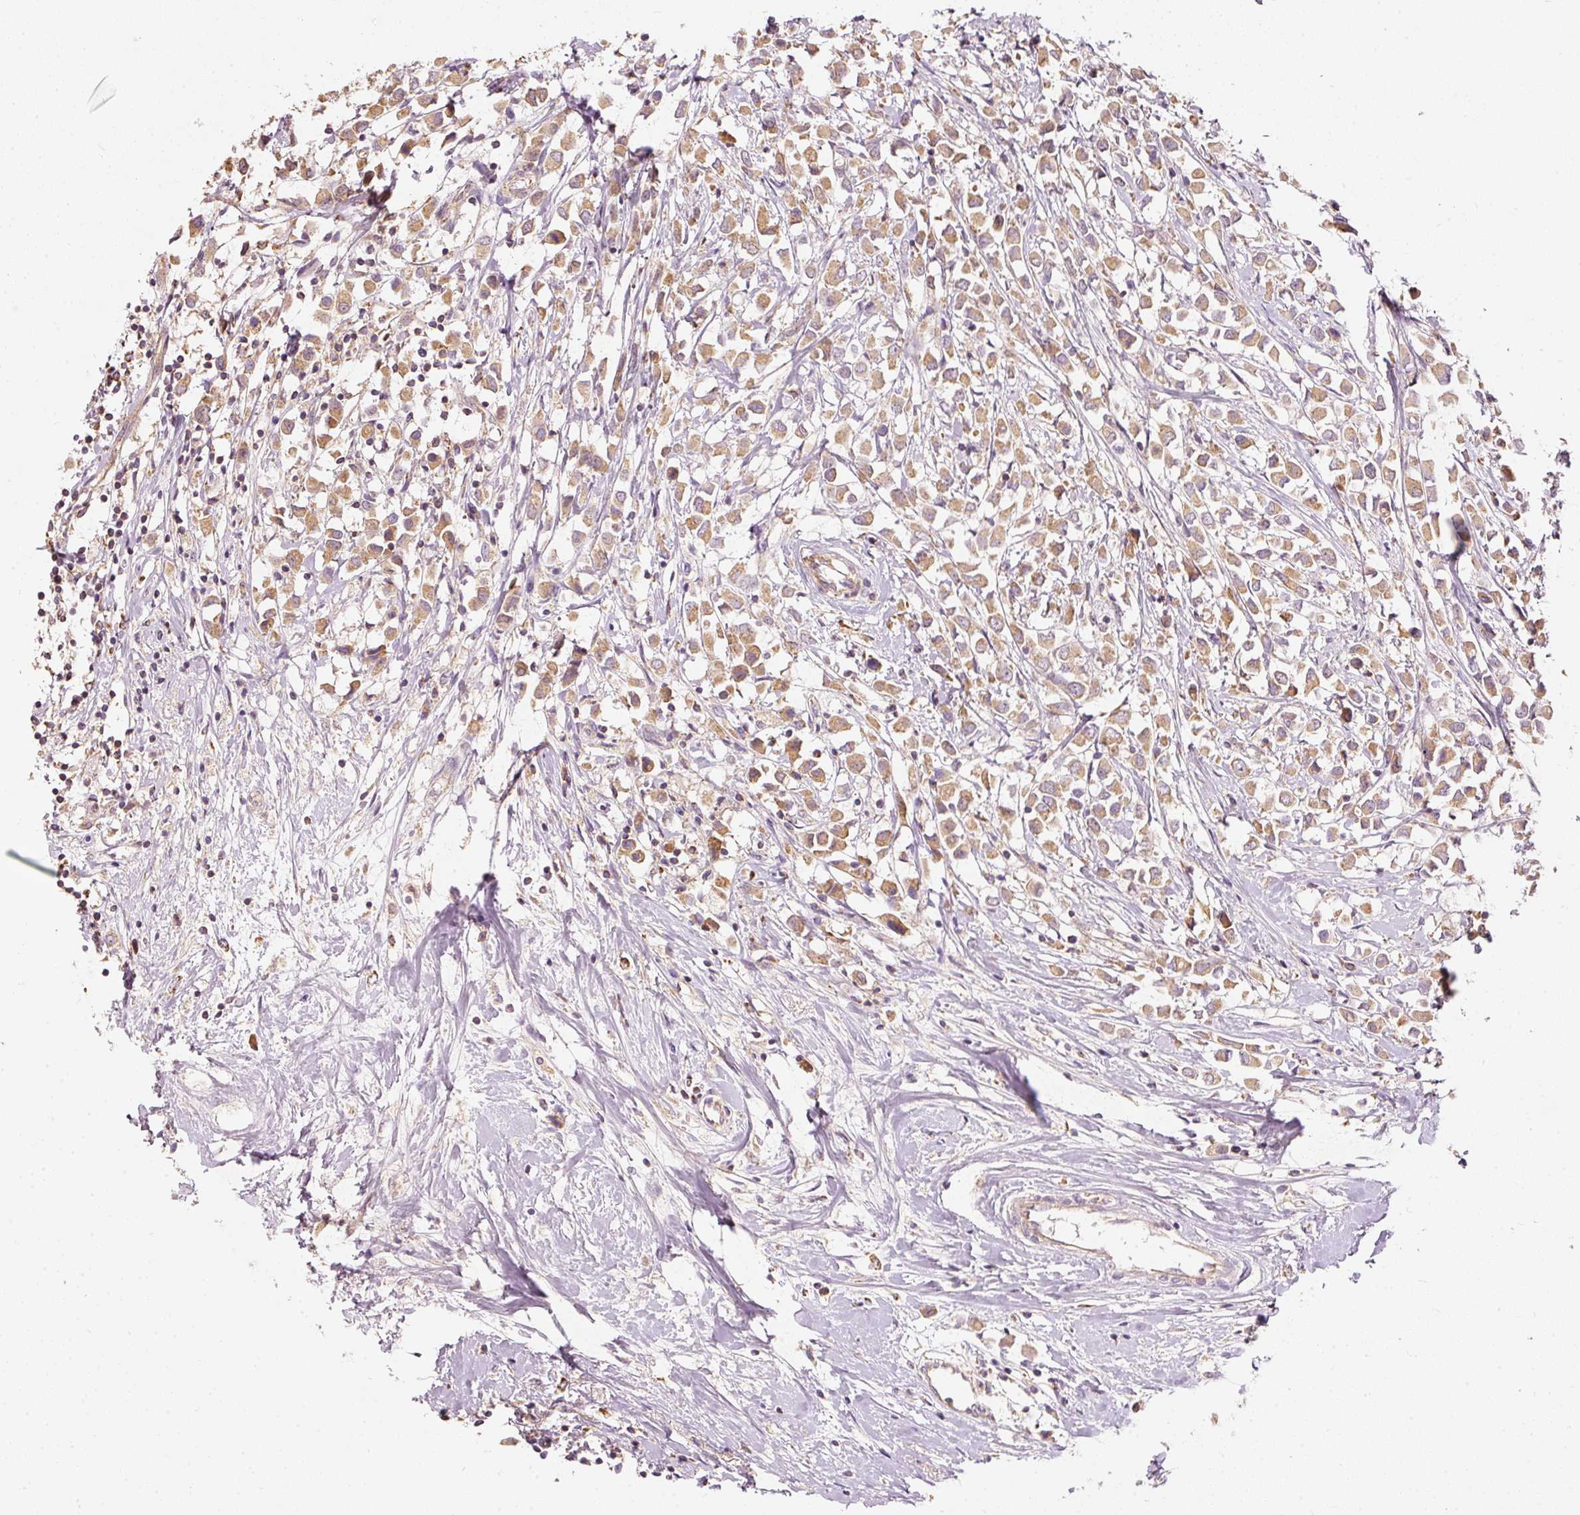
{"staining": {"intensity": "moderate", "quantity": ">75%", "location": "cytoplasmic/membranous"}, "tissue": "breast cancer", "cell_type": "Tumor cells", "image_type": "cancer", "snomed": [{"axis": "morphology", "description": "Duct carcinoma"}, {"axis": "topography", "description": "Breast"}], "caption": "IHC micrograph of human breast intraductal carcinoma stained for a protein (brown), which shows medium levels of moderate cytoplasmic/membranous positivity in about >75% of tumor cells.", "gene": "PSENEN", "patient": {"sex": "female", "age": 61}}